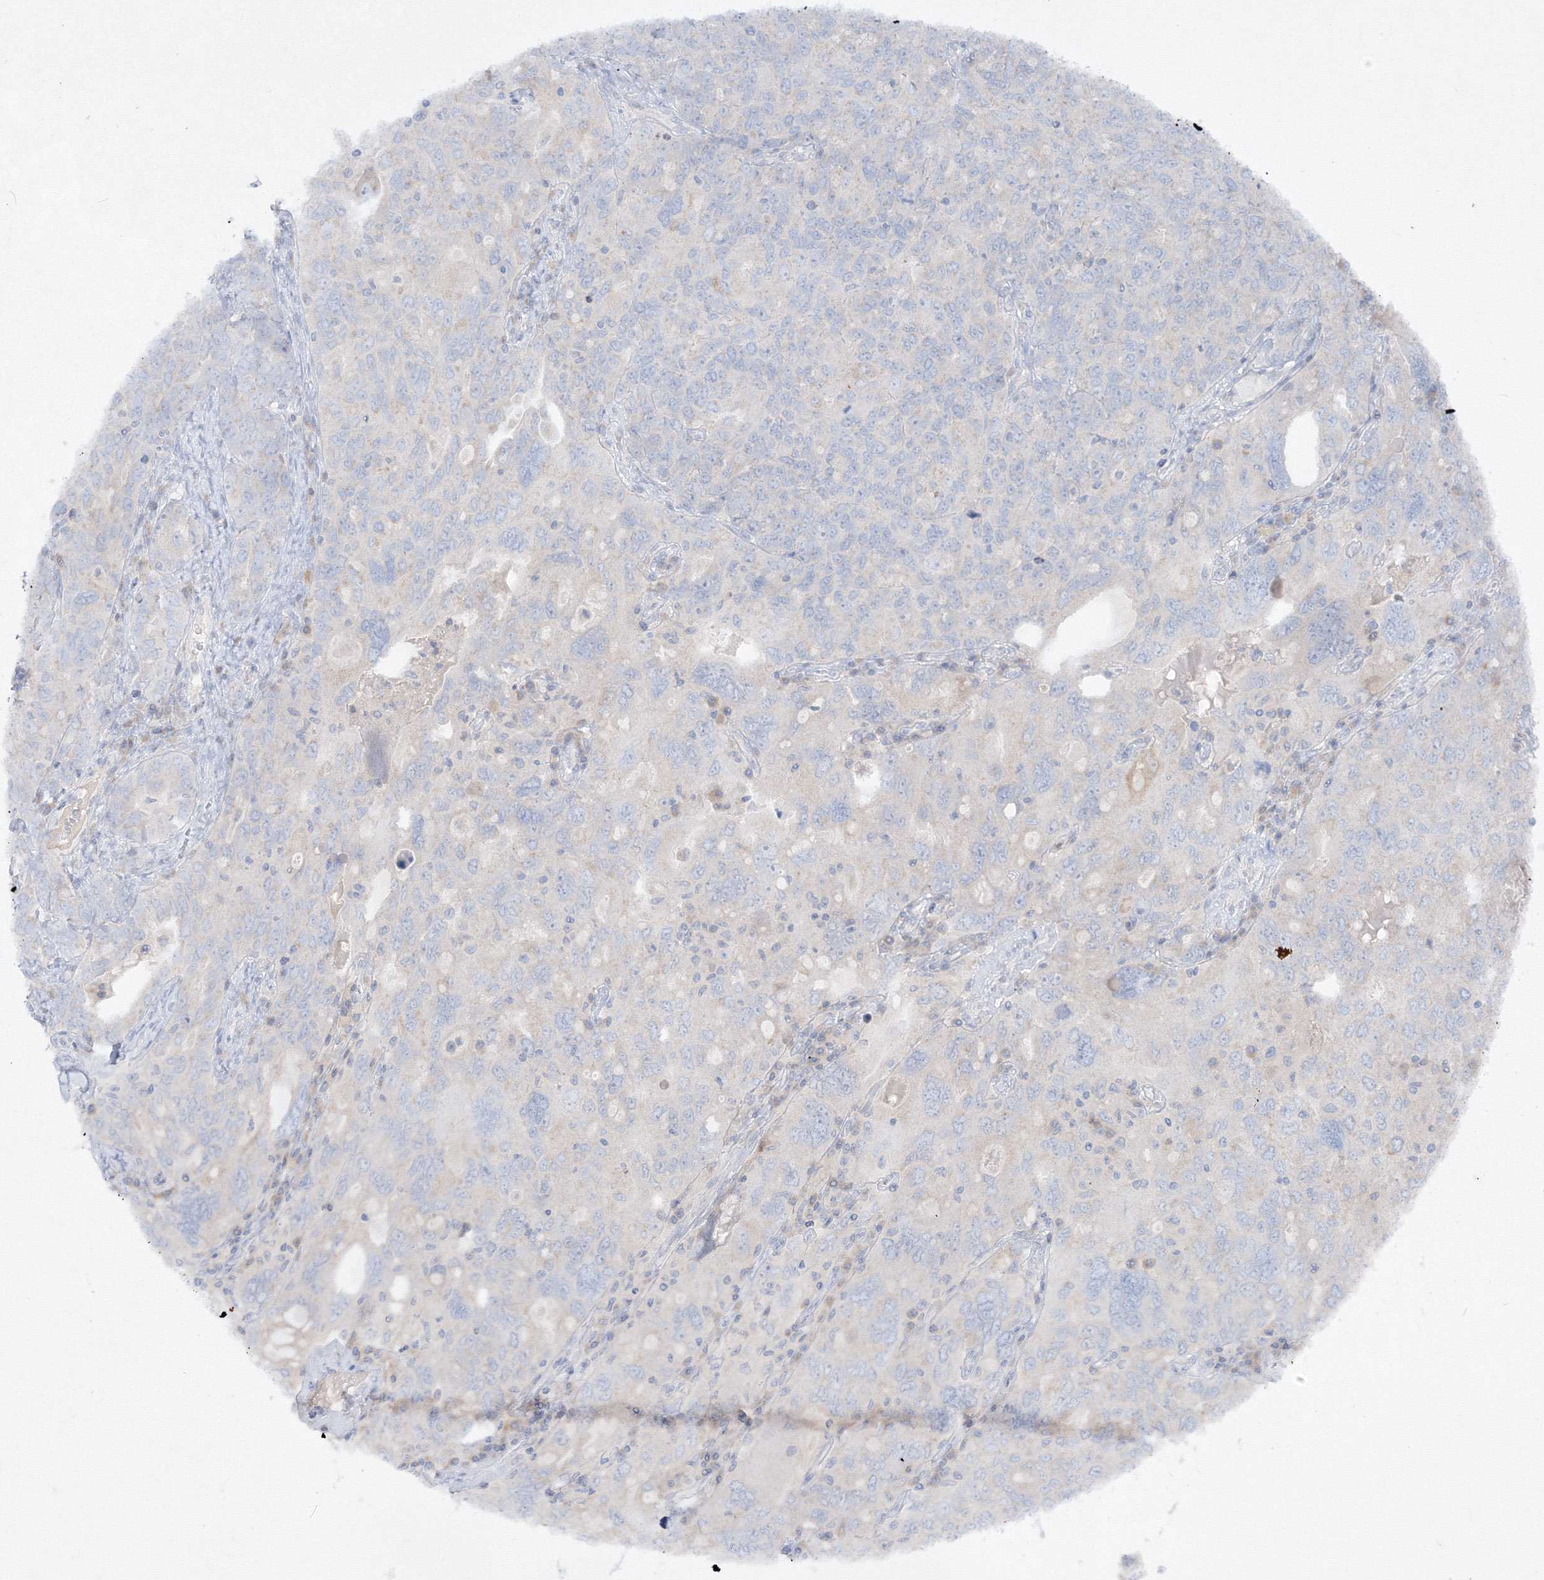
{"staining": {"intensity": "negative", "quantity": "none", "location": "none"}, "tissue": "ovarian cancer", "cell_type": "Tumor cells", "image_type": "cancer", "snomed": [{"axis": "morphology", "description": "Carcinoma, endometroid"}, {"axis": "topography", "description": "Ovary"}], "caption": "IHC of endometroid carcinoma (ovarian) shows no positivity in tumor cells. (IHC, brightfield microscopy, high magnification).", "gene": "FBXL8", "patient": {"sex": "female", "age": 62}}